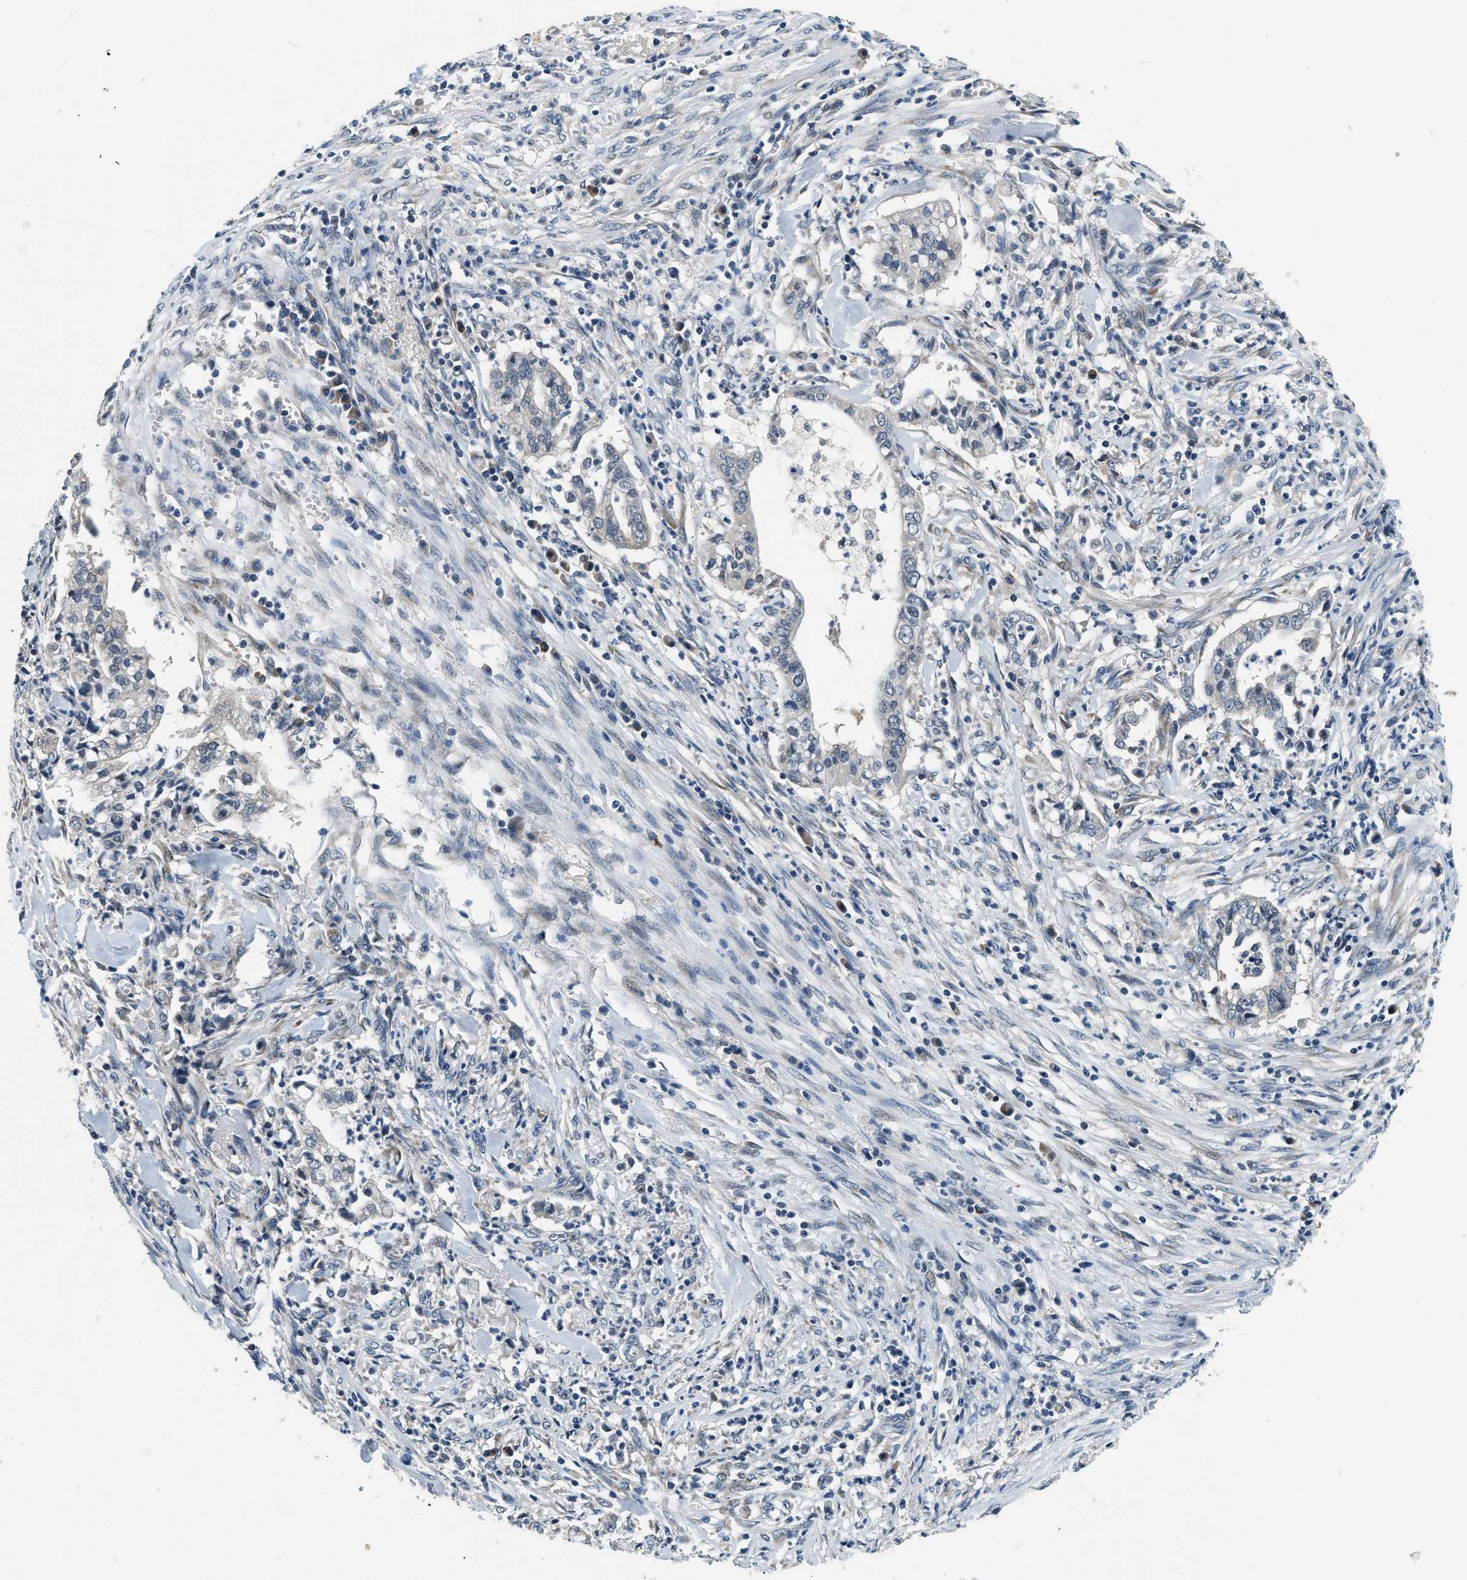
{"staining": {"intensity": "negative", "quantity": "none", "location": "none"}, "tissue": "cervical cancer", "cell_type": "Tumor cells", "image_type": "cancer", "snomed": [{"axis": "morphology", "description": "Adenocarcinoma, NOS"}, {"axis": "topography", "description": "Cervix"}], "caption": "Tumor cells show no significant expression in cervical adenocarcinoma.", "gene": "YAE1", "patient": {"sex": "female", "age": 44}}